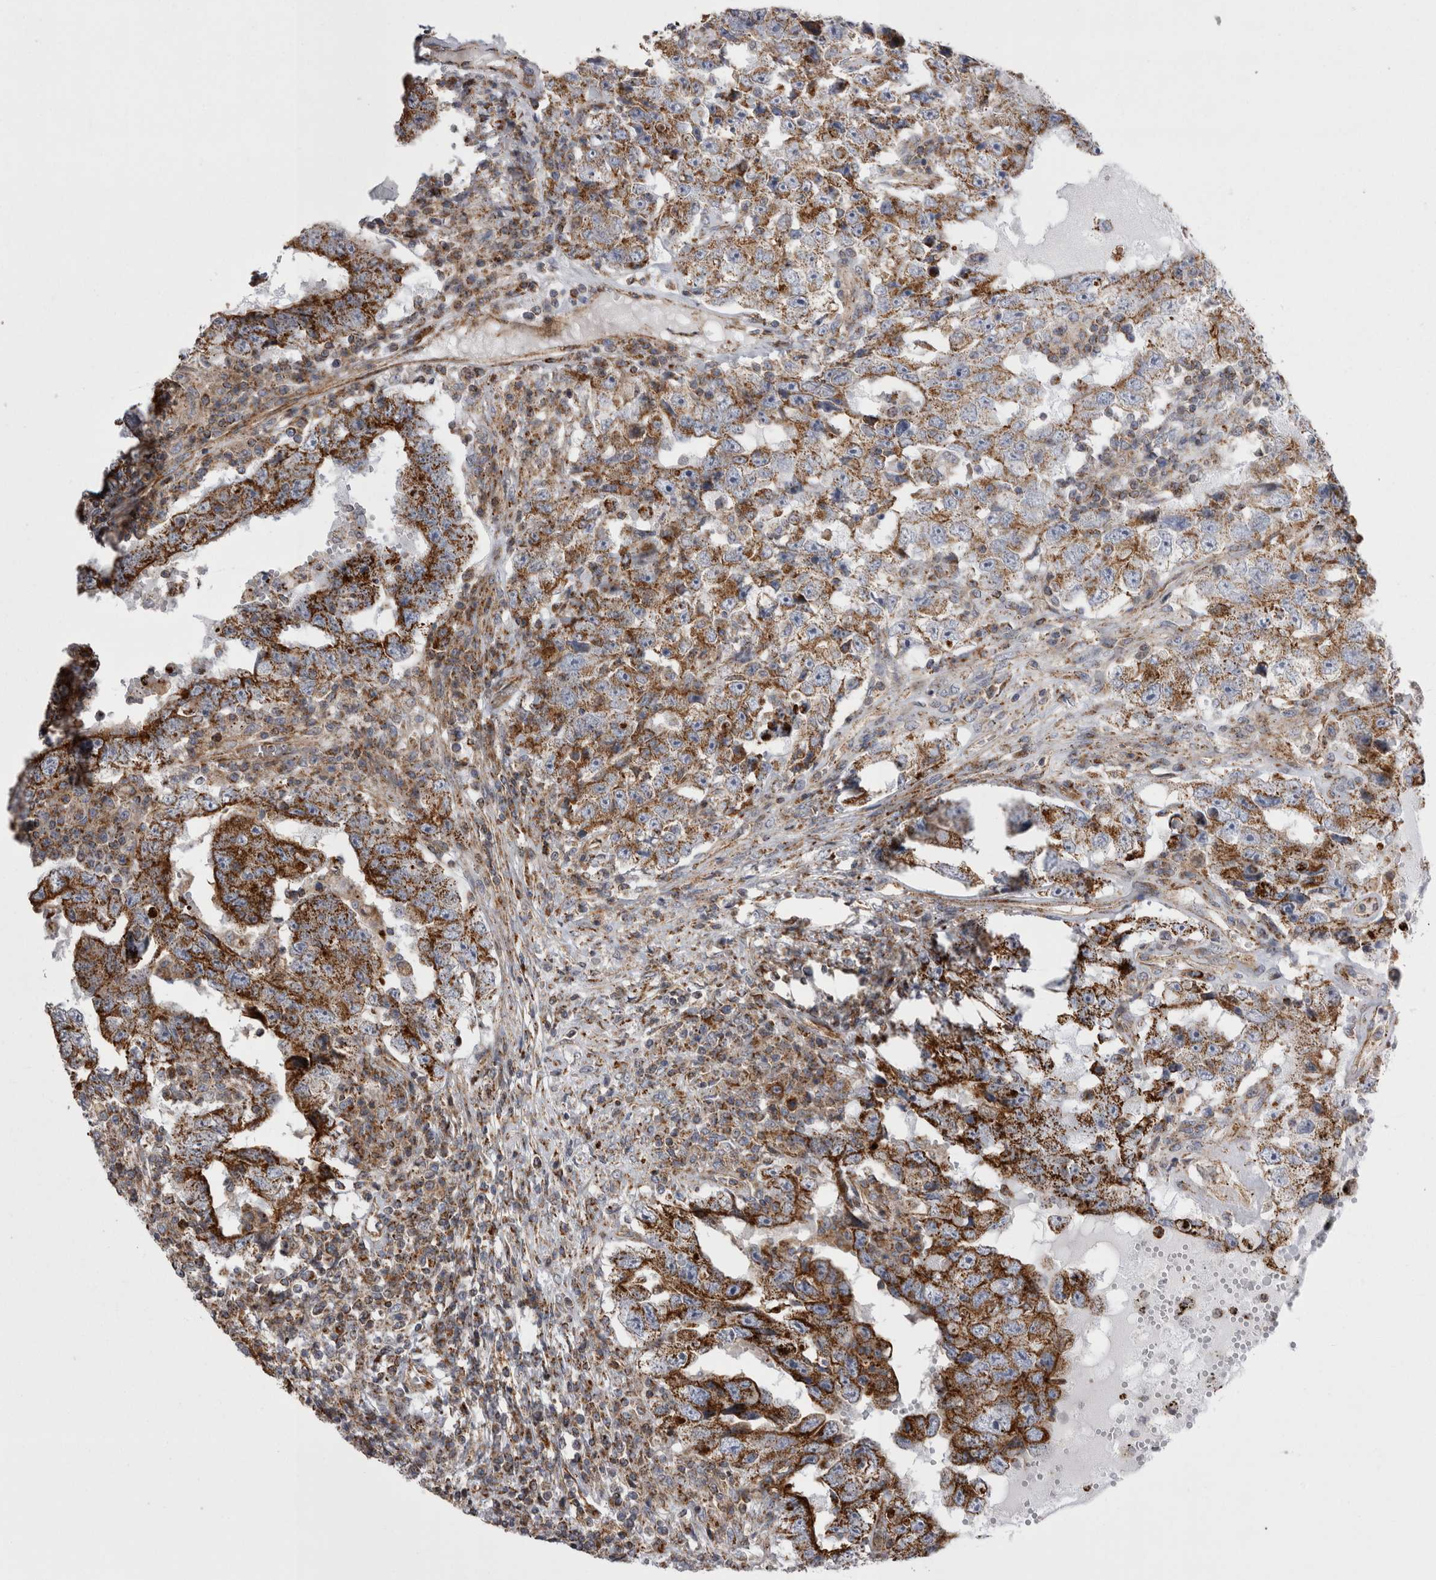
{"staining": {"intensity": "strong", "quantity": ">75%", "location": "cytoplasmic/membranous"}, "tissue": "testis cancer", "cell_type": "Tumor cells", "image_type": "cancer", "snomed": [{"axis": "morphology", "description": "Carcinoma, Embryonal, NOS"}, {"axis": "topography", "description": "Testis"}], "caption": "Immunohistochemical staining of embryonal carcinoma (testis) reveals high levels of strong cytoplasmic/membranous expression in about >75% of tumor cells.", "gene": "TSPOAP1", "patient": {"sex": "male", "age": 26}}